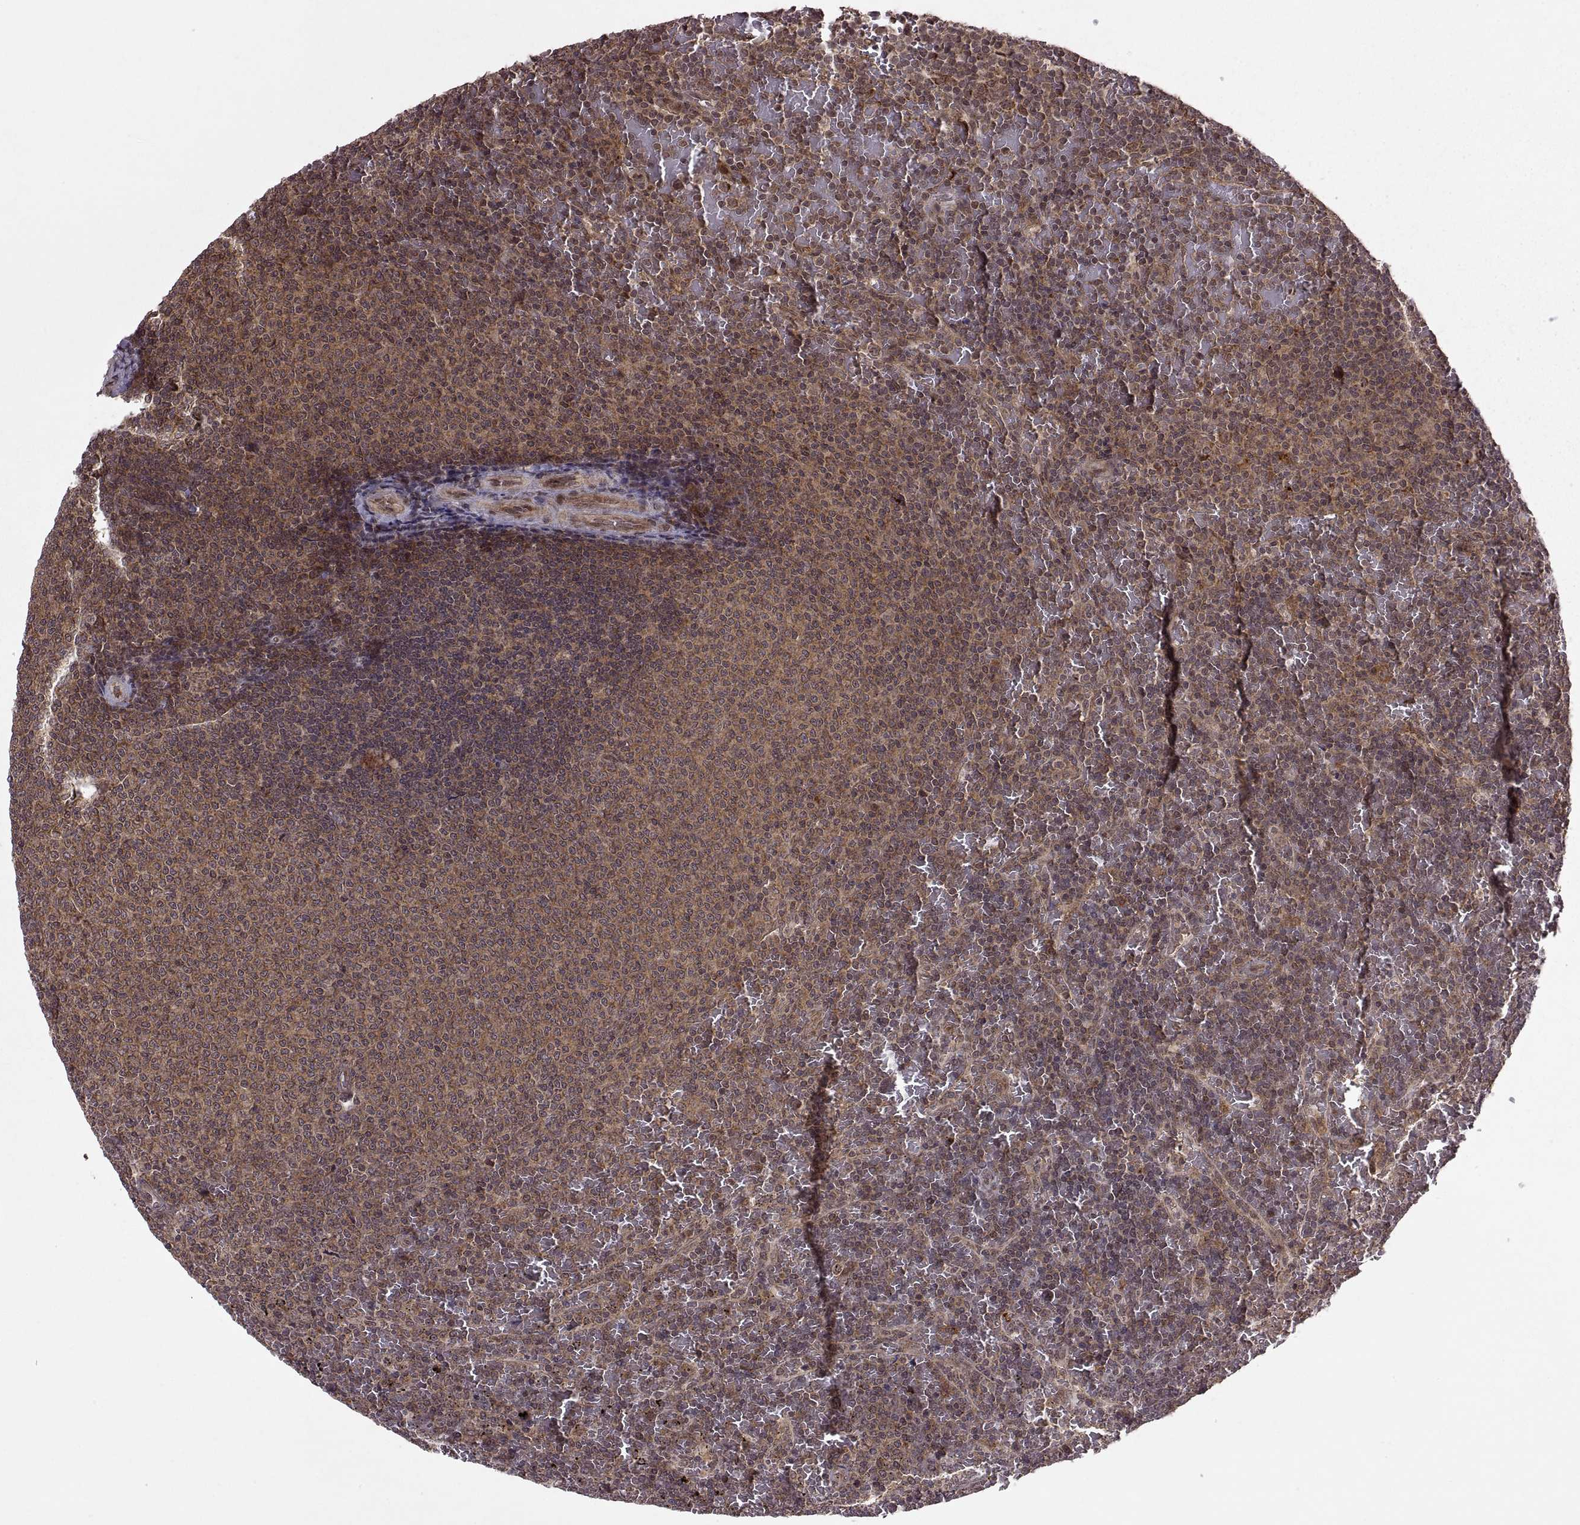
{"staining": {"intensity": "moderate", "quantity": ">75%", "location": "cytoplasmic/membranous"}, "tissue": "lymphoma", "cell_type": "Tumor cells", "image_type": "cancer", "snomed": [{"axis": "morphology", "description": "Malignant lymphoma, non-Hodgkin's type, Low grade"}, {"axis": "topography", "description": "Spleen"}], "caption": "Moderate cytoplasmic/membranous positivity for a protein is seen in approximately >75% of tumor cells of low-grade malignant lymphoma, non-Hodgkin's type using immunohistochemistry.", "gene": "PTOV1", "patient": {"sex": "female", "age": 77}}